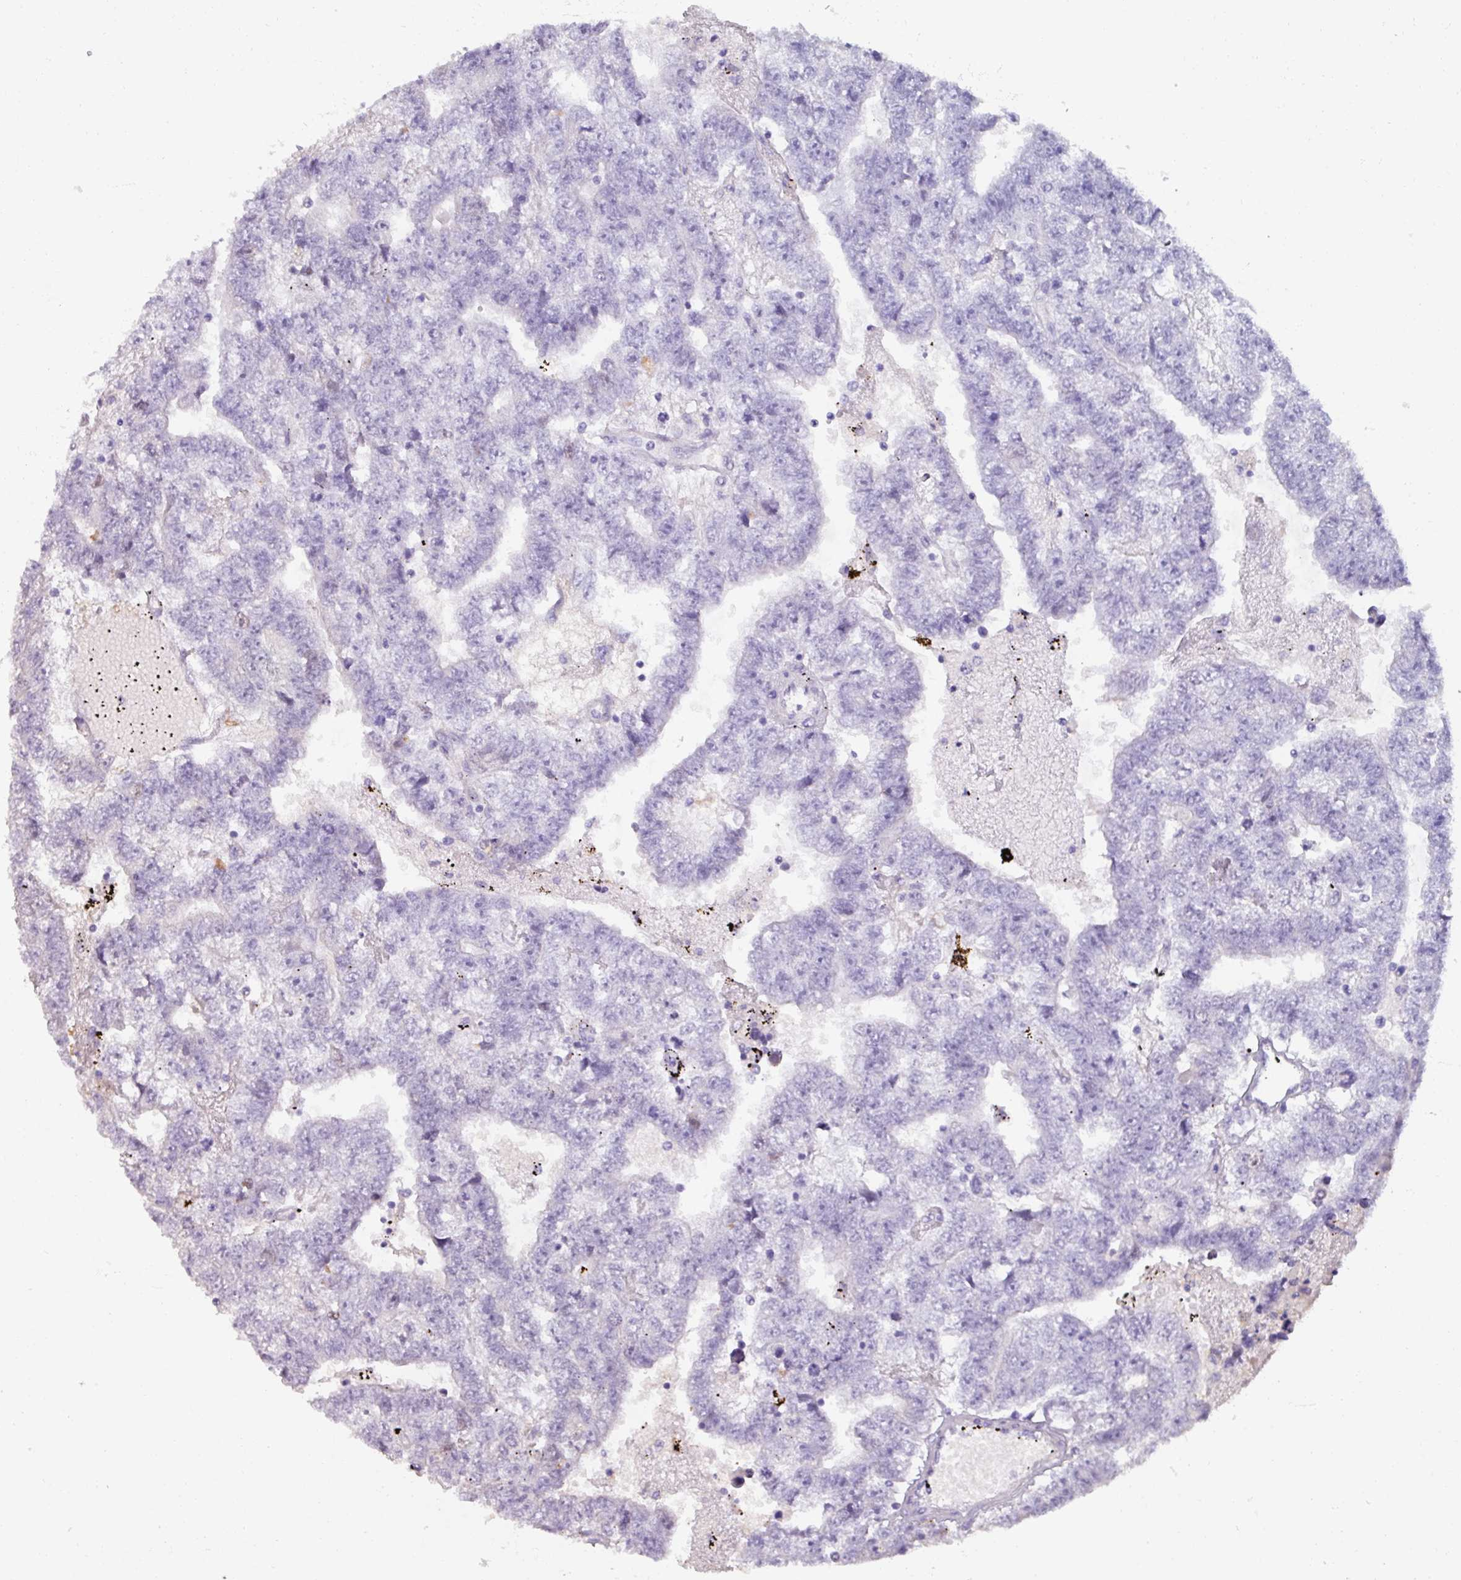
{"staining": {"intensity": "negative", "quantity": "none", "location": "none"}, "tissue": "testis cancer", "cell_type": "Tumor cells", "image_type": "cancer", "snomed": [{"axis": "morphology", "description": "Carcinoma, Embryonal, NOS"}, {"axis": "topography", "description": "Testis"}], "caption": "This is an immunohistochemistry (IHC) histopathology image of embryonal carcinoma (testis). There is no staining in tumor cells.", "gene": "SPESP1", "patient": {"sex": "male", "age": 25}}